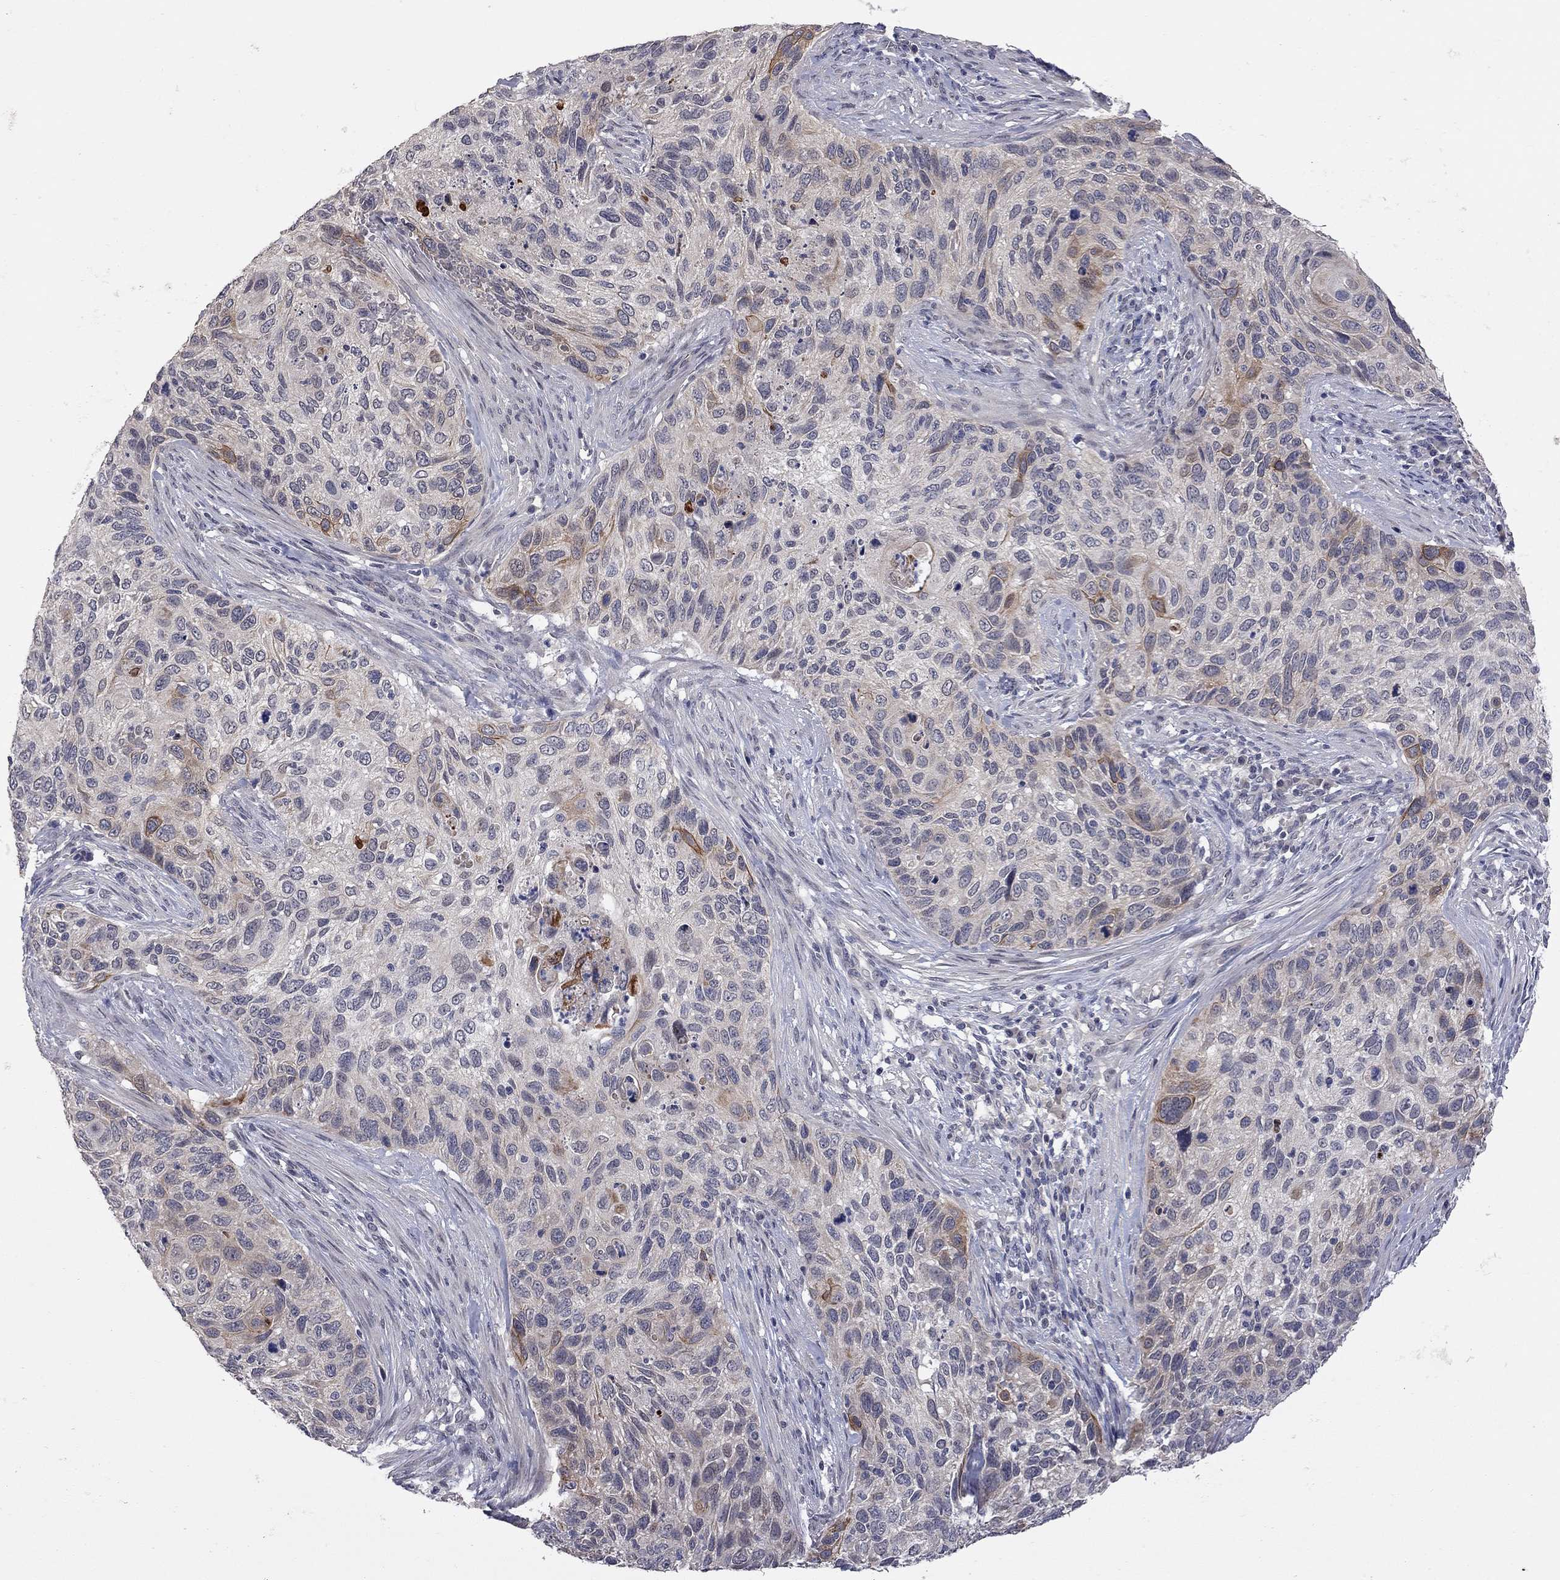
{"staining": {"intensity": "moderate", "quantity": "<25%", "location": "cytoplasmic/membranous"}, "tissue": "cervical cancer", "cell_type": "Tumor cells", "image_type": "cancer", "snomed": [{"axis": "morphology", "description": "Squamous cell carcinoma, NOS"}, {"axis": "topography", "description": "Cervix"}], "caption": "Protein staining by immunohistochemistry displays moderate cytoplasmic/membranous staining in about <25% of tumor cells in cervical cancer. The staining was performed using DAB (3,3'-diaminobenzidine) to visualize the protein expression in brown, while the nuclei were stained in blue with hematoxylin (Magnification: 20x).", "gene": "FABP12", "patient": {"sex": "female", "age": 70}}